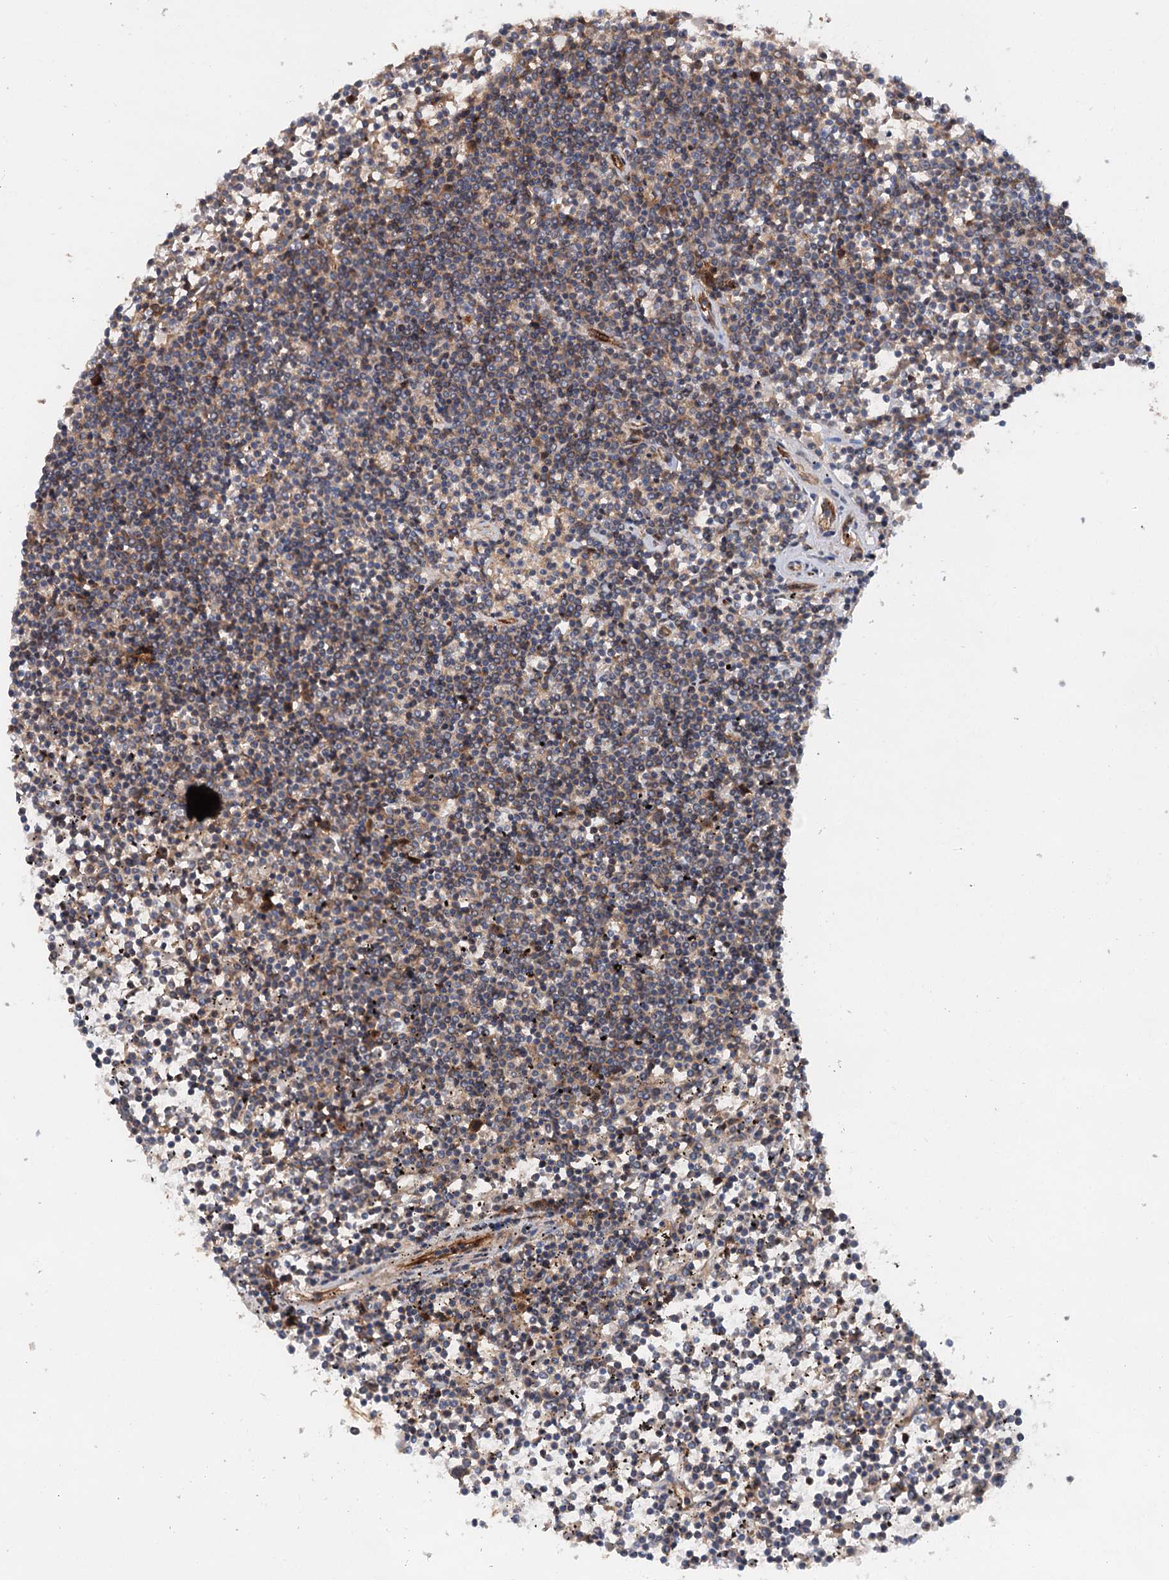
{"staining": {"intensity": "negative", "quantity": "none", "location": "none"}, "tissue": "lymphoma", "cell_type": "Tumor cells", "image_type": "cancer", "snomed": [{"axis": "morphology", "description": "Malignant lymphoma, non-Hodgkin's type, Low grade"}, {"axis": "topography", "description": "Spleen"}], "caption": "Immunohistochemistry micrograph of human low-grade malignant lymphoma, non-Hodgkin's type stained for a protein (brown), which exhibits no positivity in tumor cells.", "gene": "ADGRG4", "patient": {"sex": "female", "age": 19}}